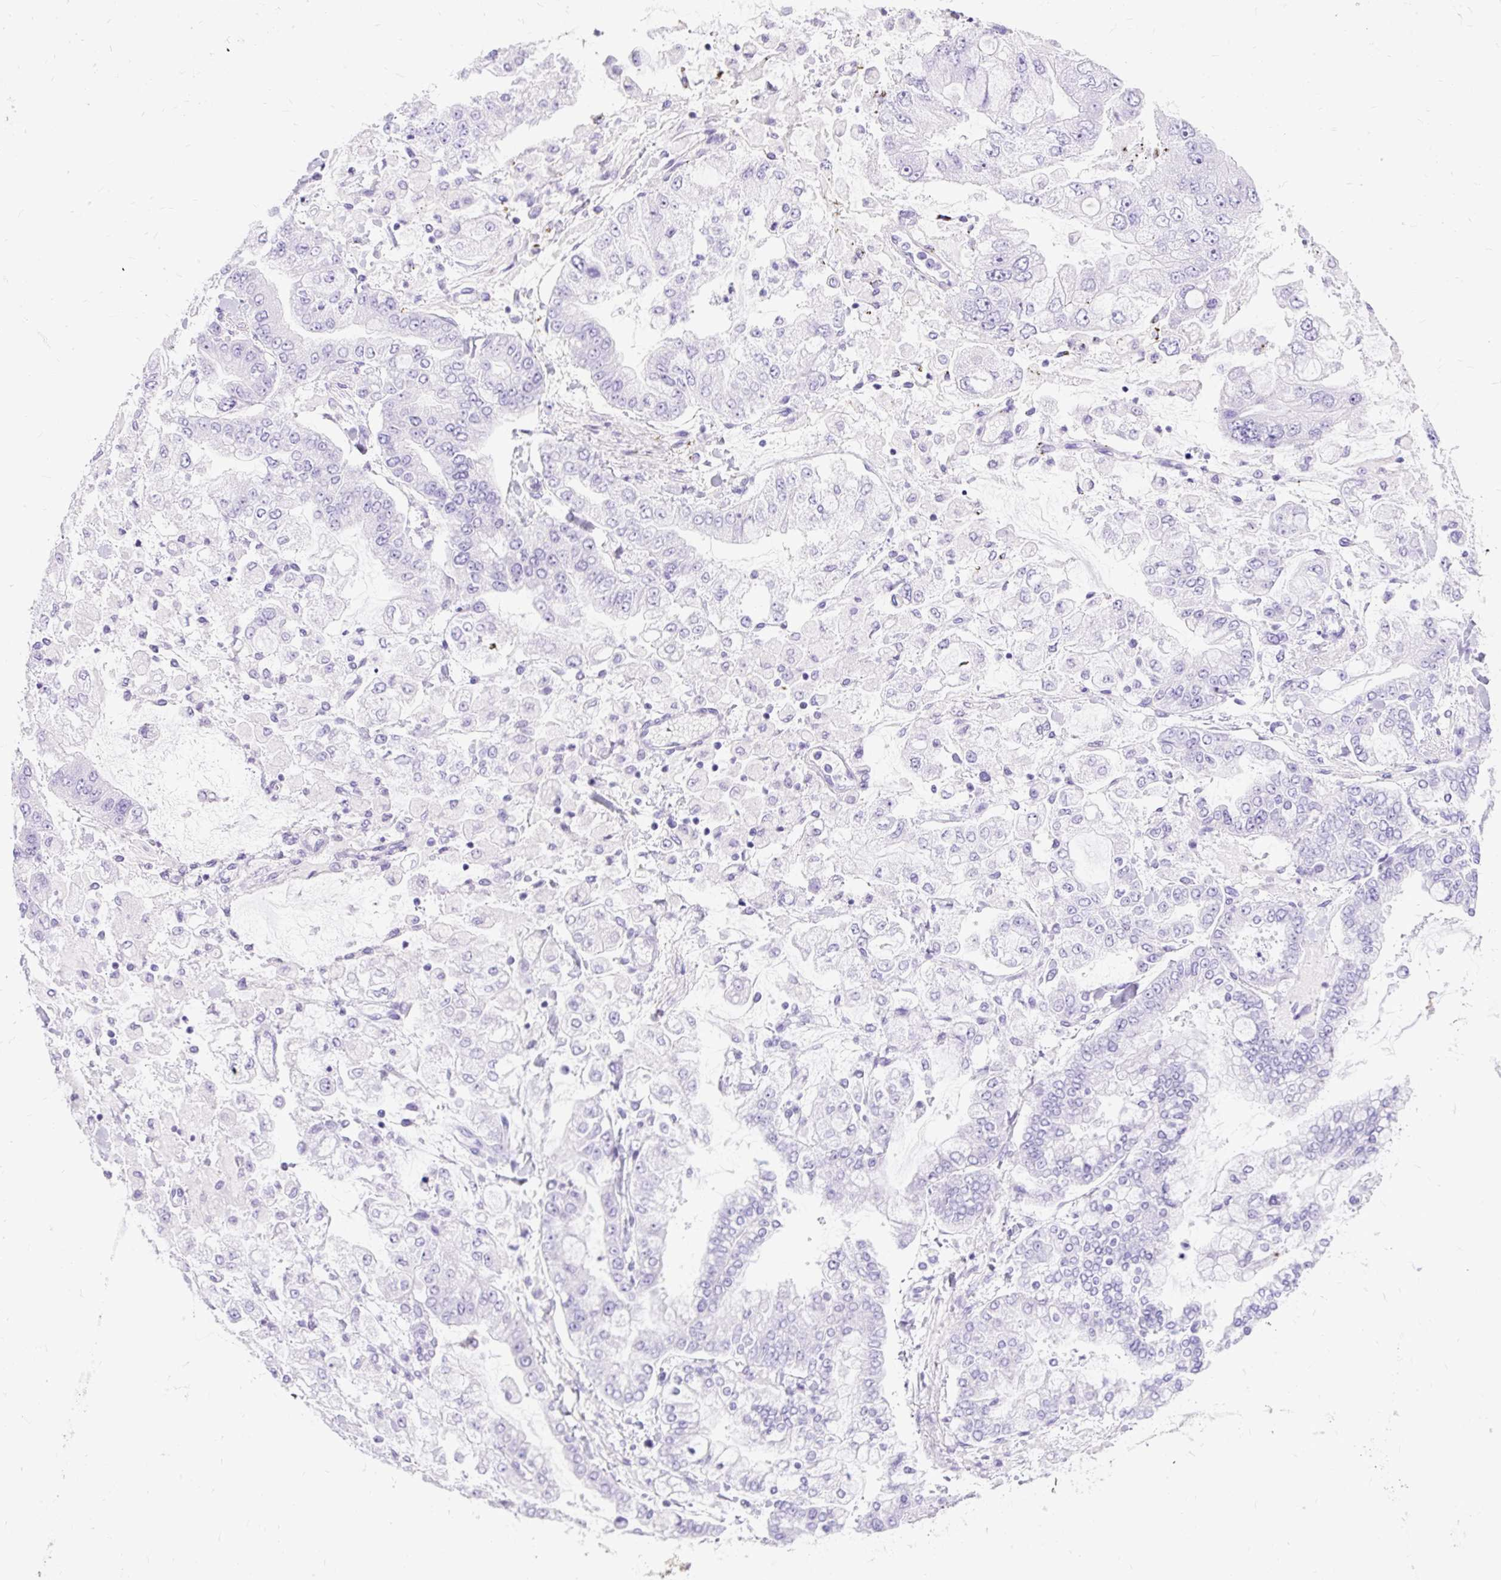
{"staining": {"intensity": "negative", "quantity": "none", "location": "none"}, "tissue": "stomach cancer", "cell_type": "Tumor cells", "image_type": "cancer", "snomed": [{"axis": "morphology", "description": "Normal tissue, NOS"}, {"axis": "morphology", "description": "Adenocarcinoma, NOS"}, {"axis": "topography", "description": "Stomach, upper"}, {"axis": "topography", "description": "Stomach"}], "caption": "This is an immunohistochemistry (IHC) image of human stomach cancer (adenocarcinoma). There is no expression in tumor cells.", "gene": "HEY1", "patient": {"sex": "male", "age": 76}}